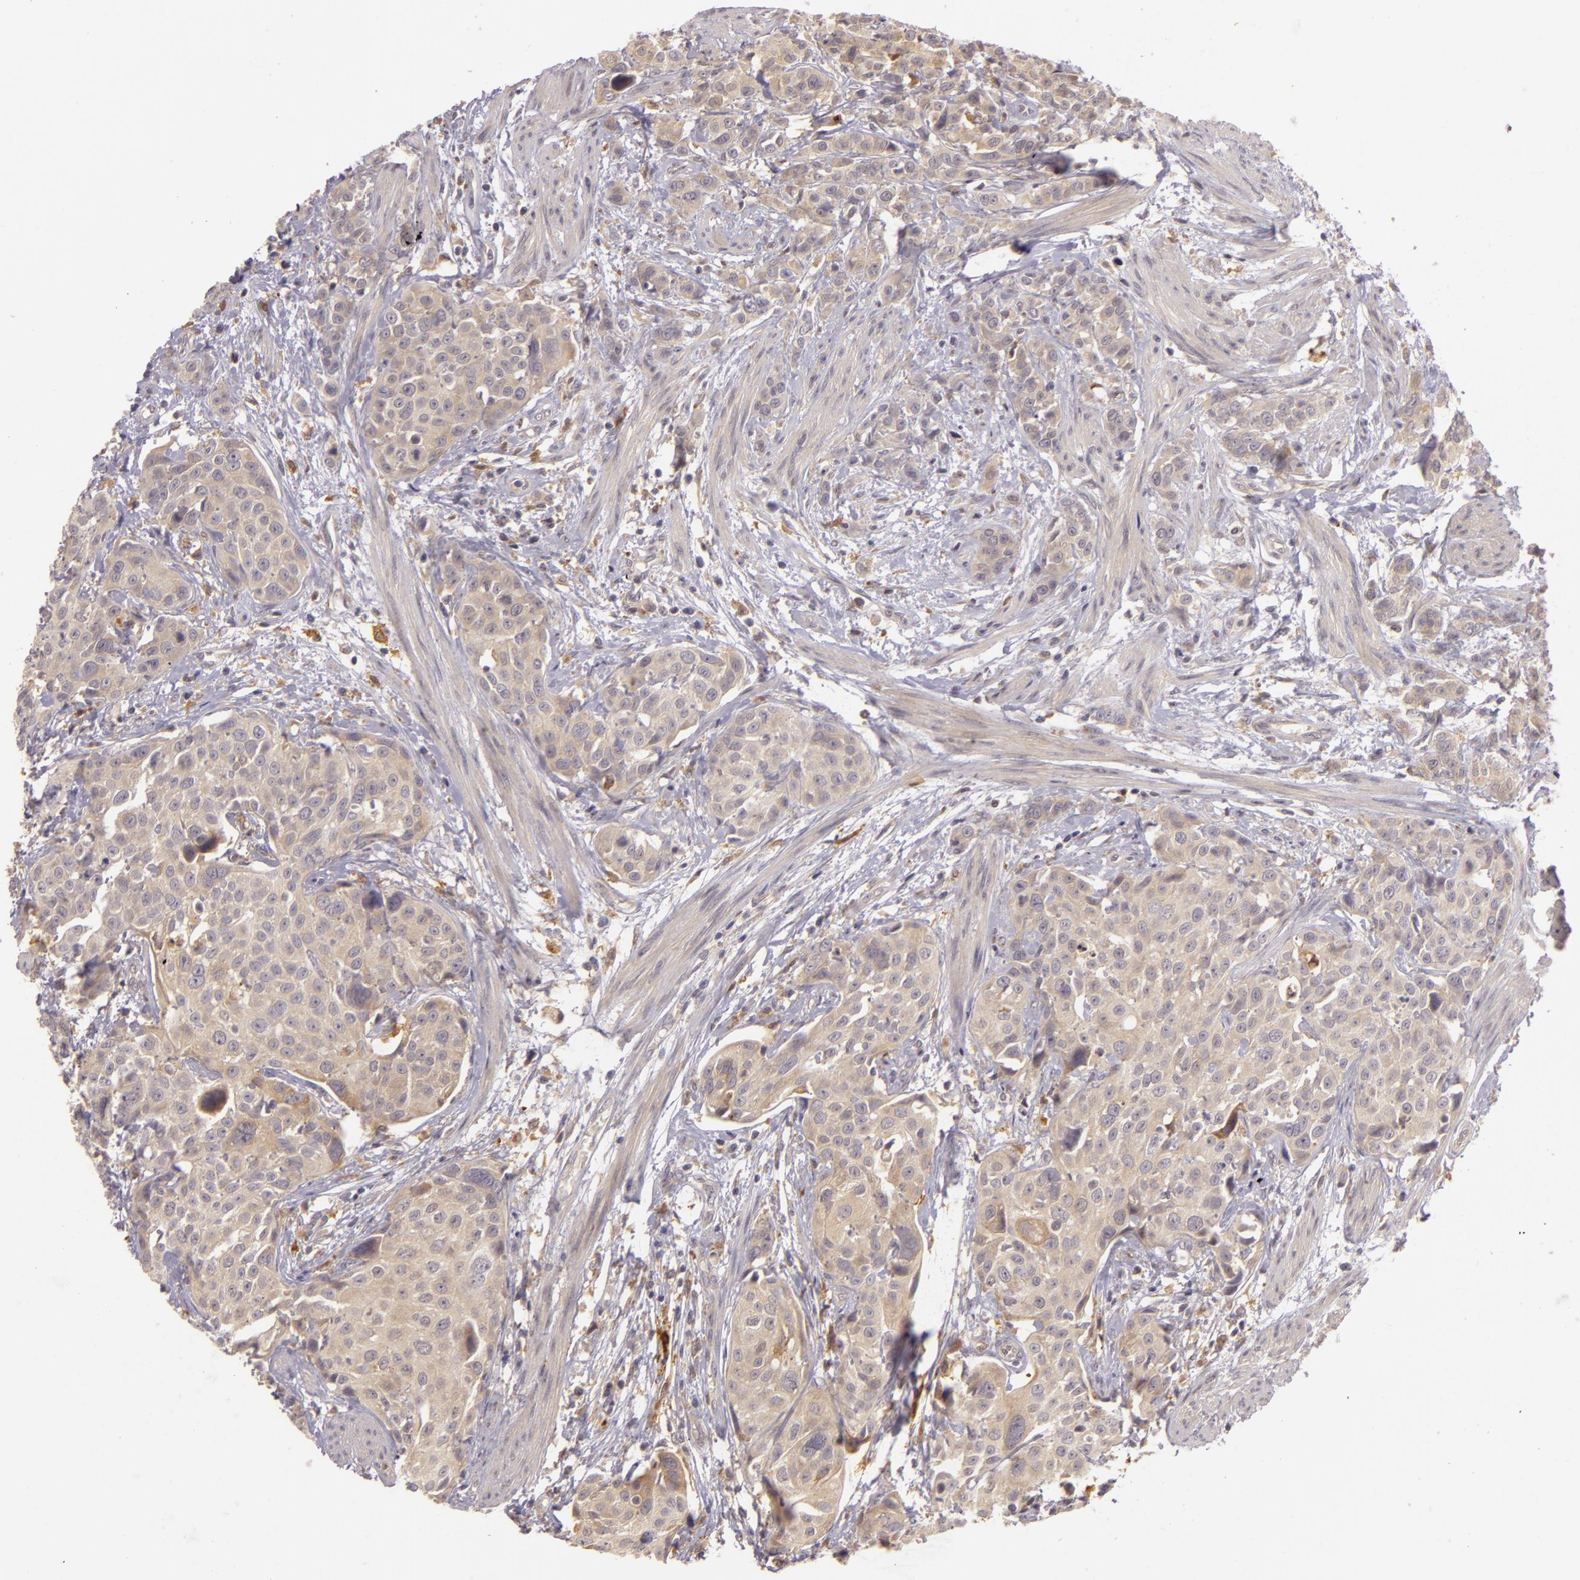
{"staining": {"intensity": "weak", "quantity": ">75%", "location": "cytoplasmic/membranous"}, "tissue": "urothelial cancer", "cell_type": "Tumor cells", "image_type": "cancer", "snomed": [{"axis": "morphology", "description": "Urothelial carcinoma, High grade"}, {"axis": "topography", "description": "Urinary bladder"}], "caption": "This micrograph displays IHC staining of urothelial carcinoma (high-grade), with low weak cytoplasmic/membranous positivity in approximately >75% of tumor cells.", "gene": "PPP1R3F", "patient": {"sex": "male", "age": 56}}